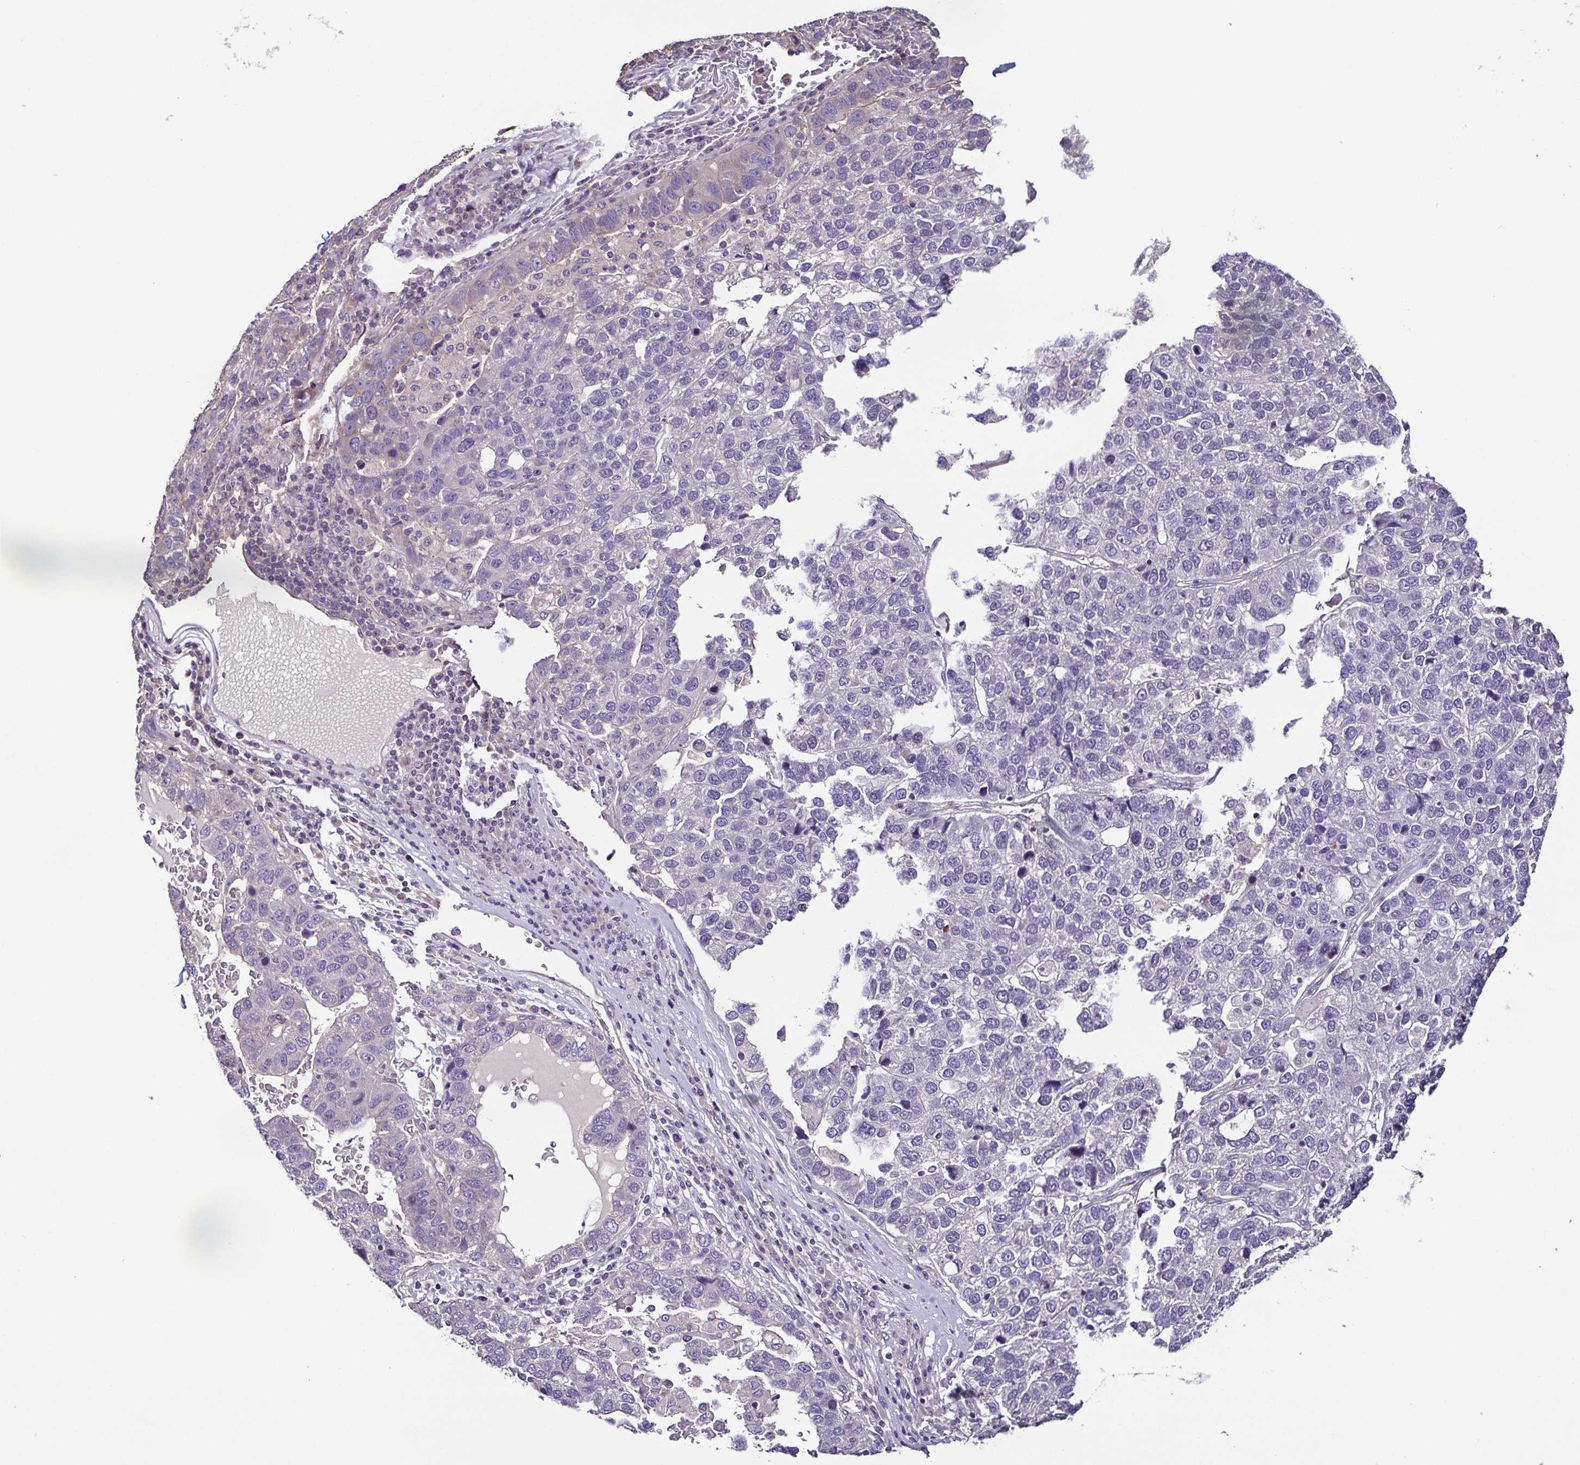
{"staining": {"intensity": "negative", "quantity": "none", "location": "none"}, "tissue": "pancreatic cancer", "cell_type": "Tumor cells", "image_type": "cancer", "snomed": [{"axis": "morphology", "description": "Adenocarcinoma, NOS"}, {"axis": "topography", "description": "Pancreas"}], "caption": "Human adenocarcinoma (pancreatic) stained for a protein using IHC exhibits no expression in tumor cells.", "gene": "LMOD2", "patient": {"sex": "female", "age": 61}}